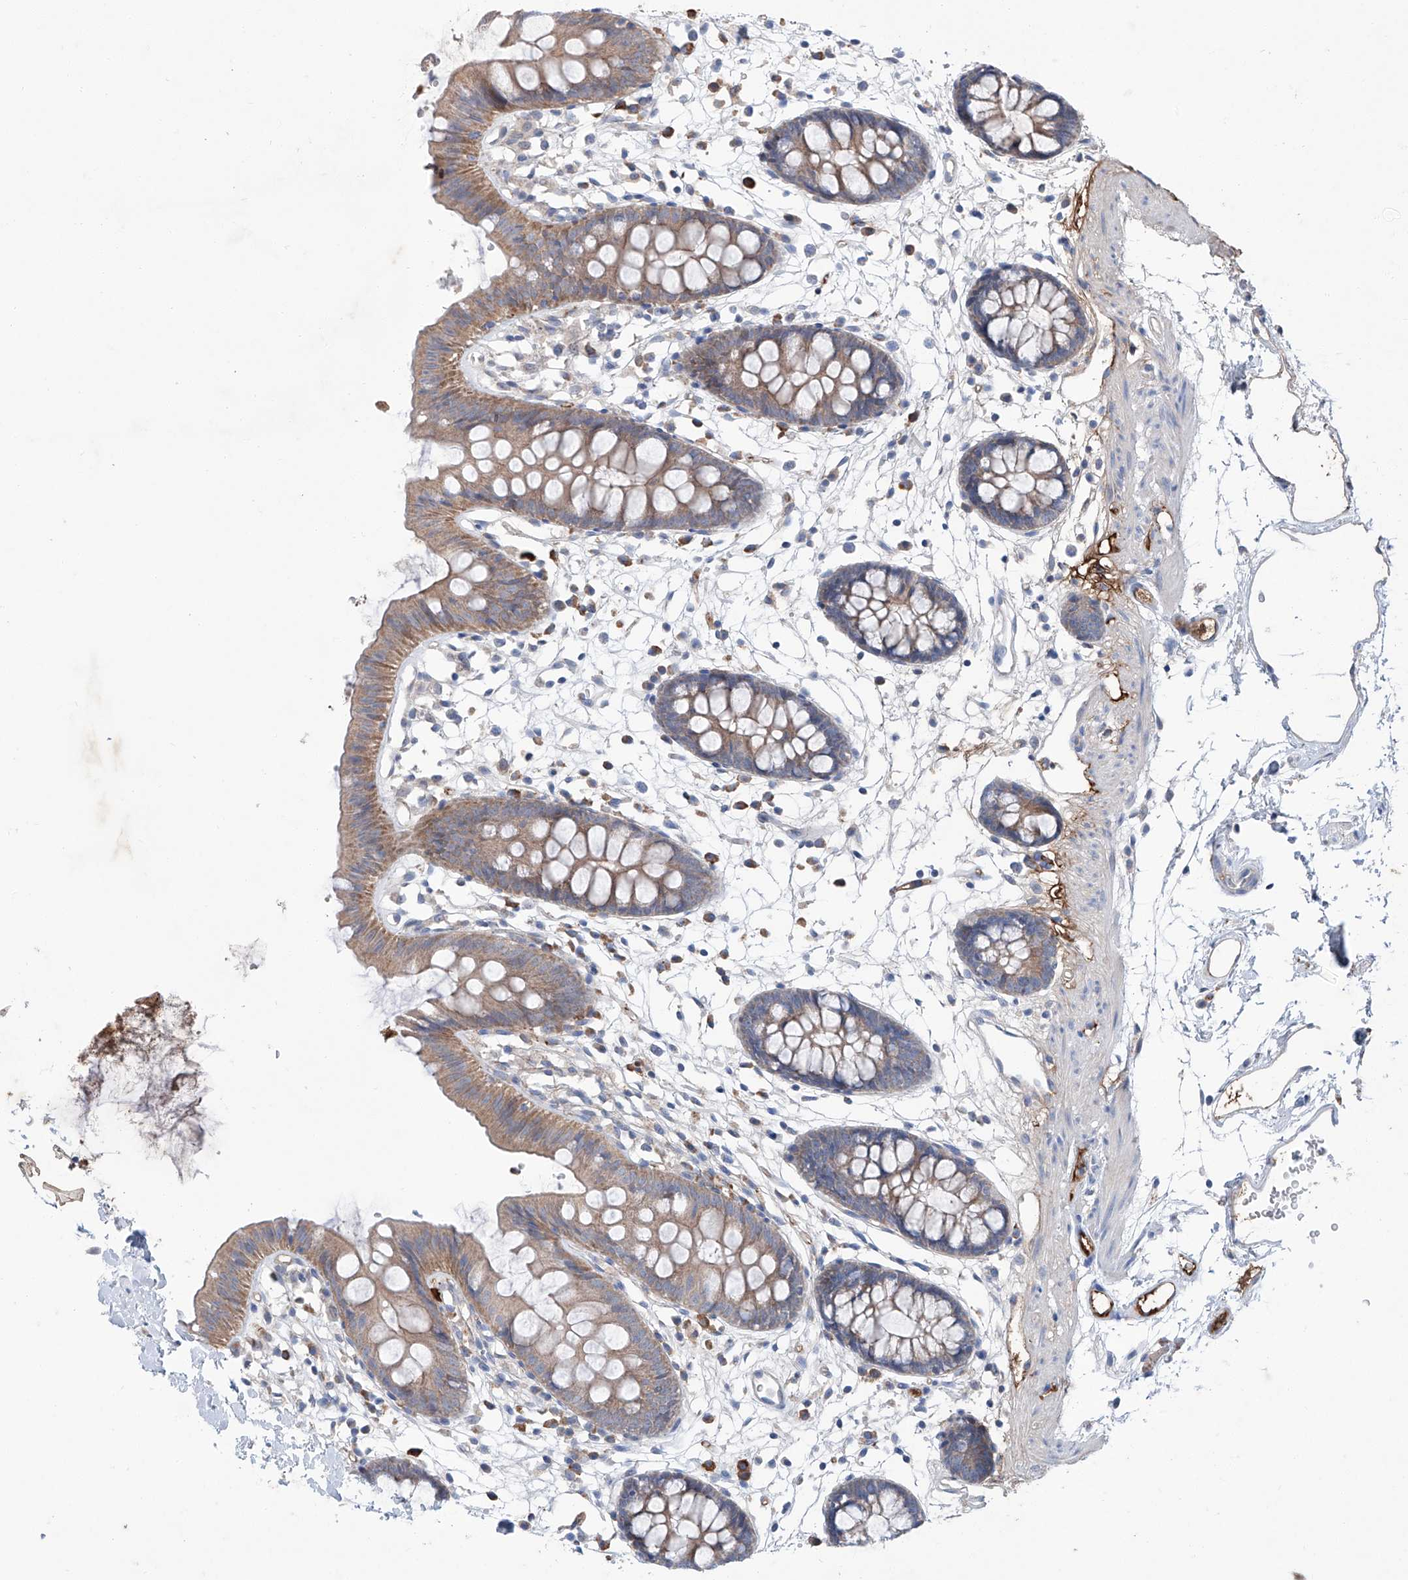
{"staining": {"intensity": "negative", "quantity": "none", "location": "none"}, "tissue": "colon", "cell_type": "Endothelial cells", "image_type": "normal", "snomed": [{"axis": "morphology", "description": "Normal tissue, NOS"}, {"axis": "topography", "description": "Colon"}], "caption": "Colon stained for a protein using immunohistochemistry (IHC) demonstrates no expression endothelial cells.", "gene": "SIX4", "patient": {"sex": "male", "age": 56}}